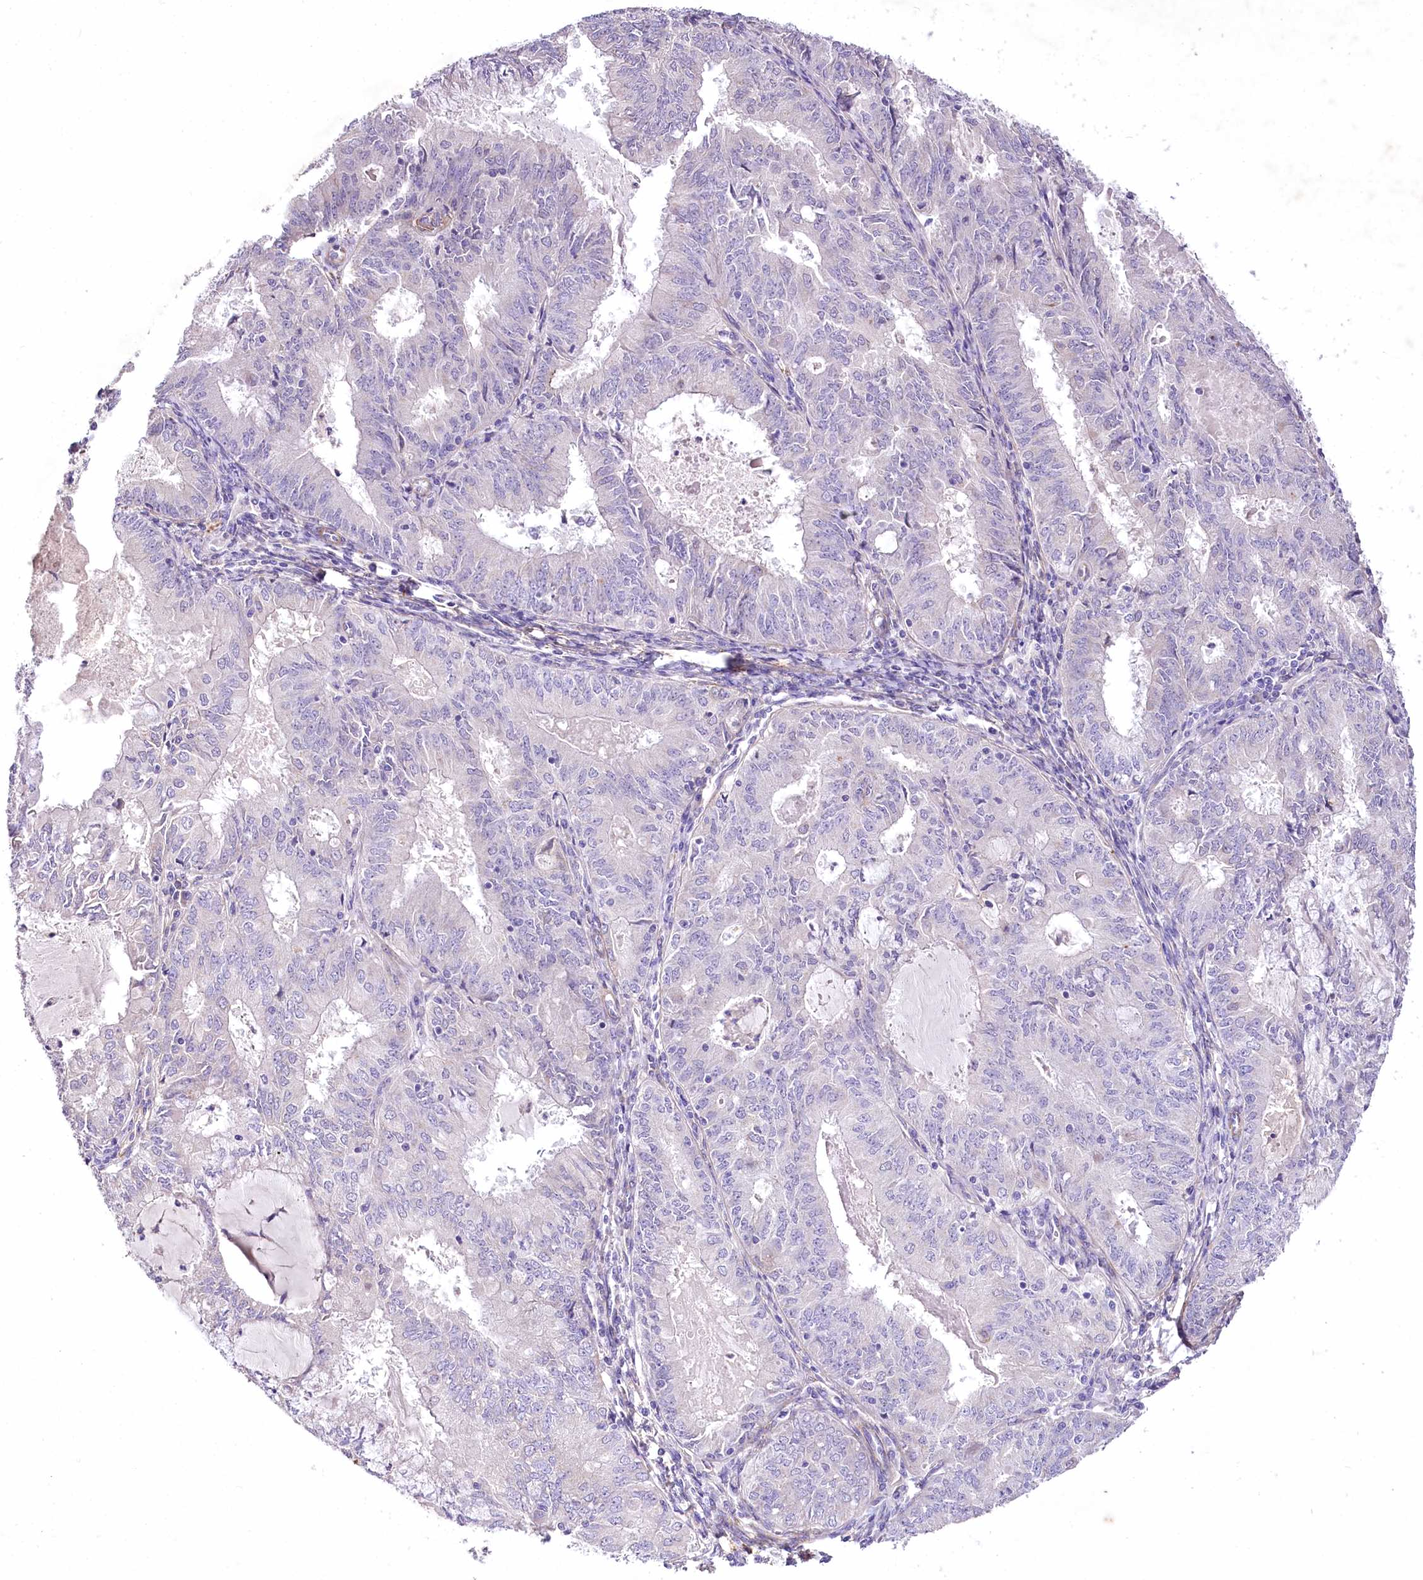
{"staining": {"intensity": "negative", "quantity": "none", "location": "none"}, "tissue": "endometrial cancer", "cell_type": "Tumor cells", "image_type": "cancer", "snomed": [{"axis": "morphology", "description": "Adenocarcinoma, NOS"}, {"axis": "topography", "description": "Endometrium"}], "caption": "The micrograph exhibits no significant staining in tumor cells of adenocarcinoma (endometrial).", "gene": "RDH16", "patient": {"sex": "female", "age": 57}}